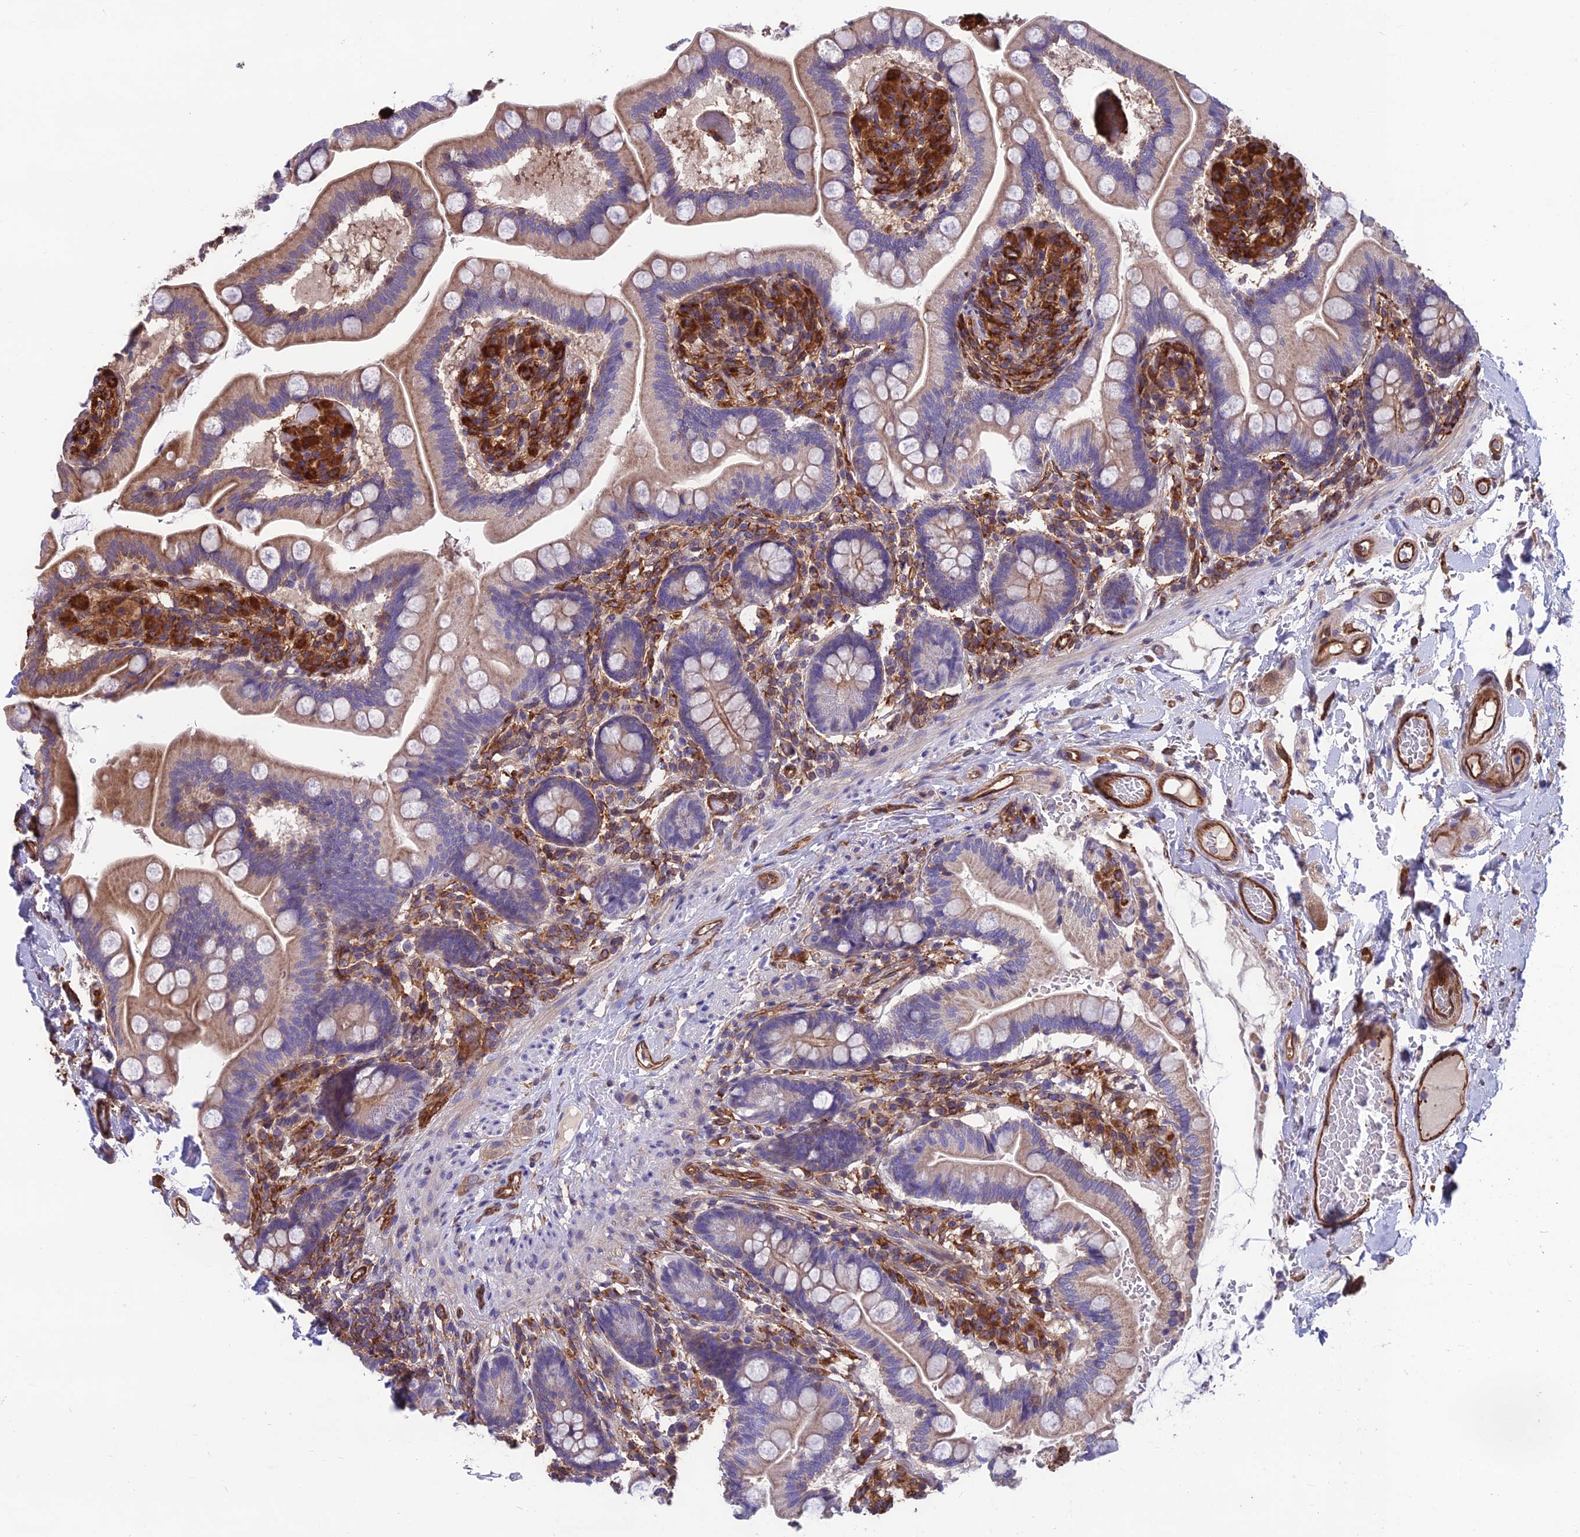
{"staining": {"intensity": "moderate", "quantity": ">75%", "location": "cytoplasmic/membranous"}, "tissue": "small intestine", "cell_type": "Glandular cells", "image_type": "normal", "snomed": [{"axis": "morphology", "description": "Normal tissue, NOS"}, {"axis": "topography", "description": "Small intestine"}], "caption": "IHC (DAB) staining of benign small intestine exhibits moderate cytoplasmic/membranous protein staining in about >75% of glandular cells.", "gene": "RTN4RL1", "patient": {"sex": "female", "age": 64}}